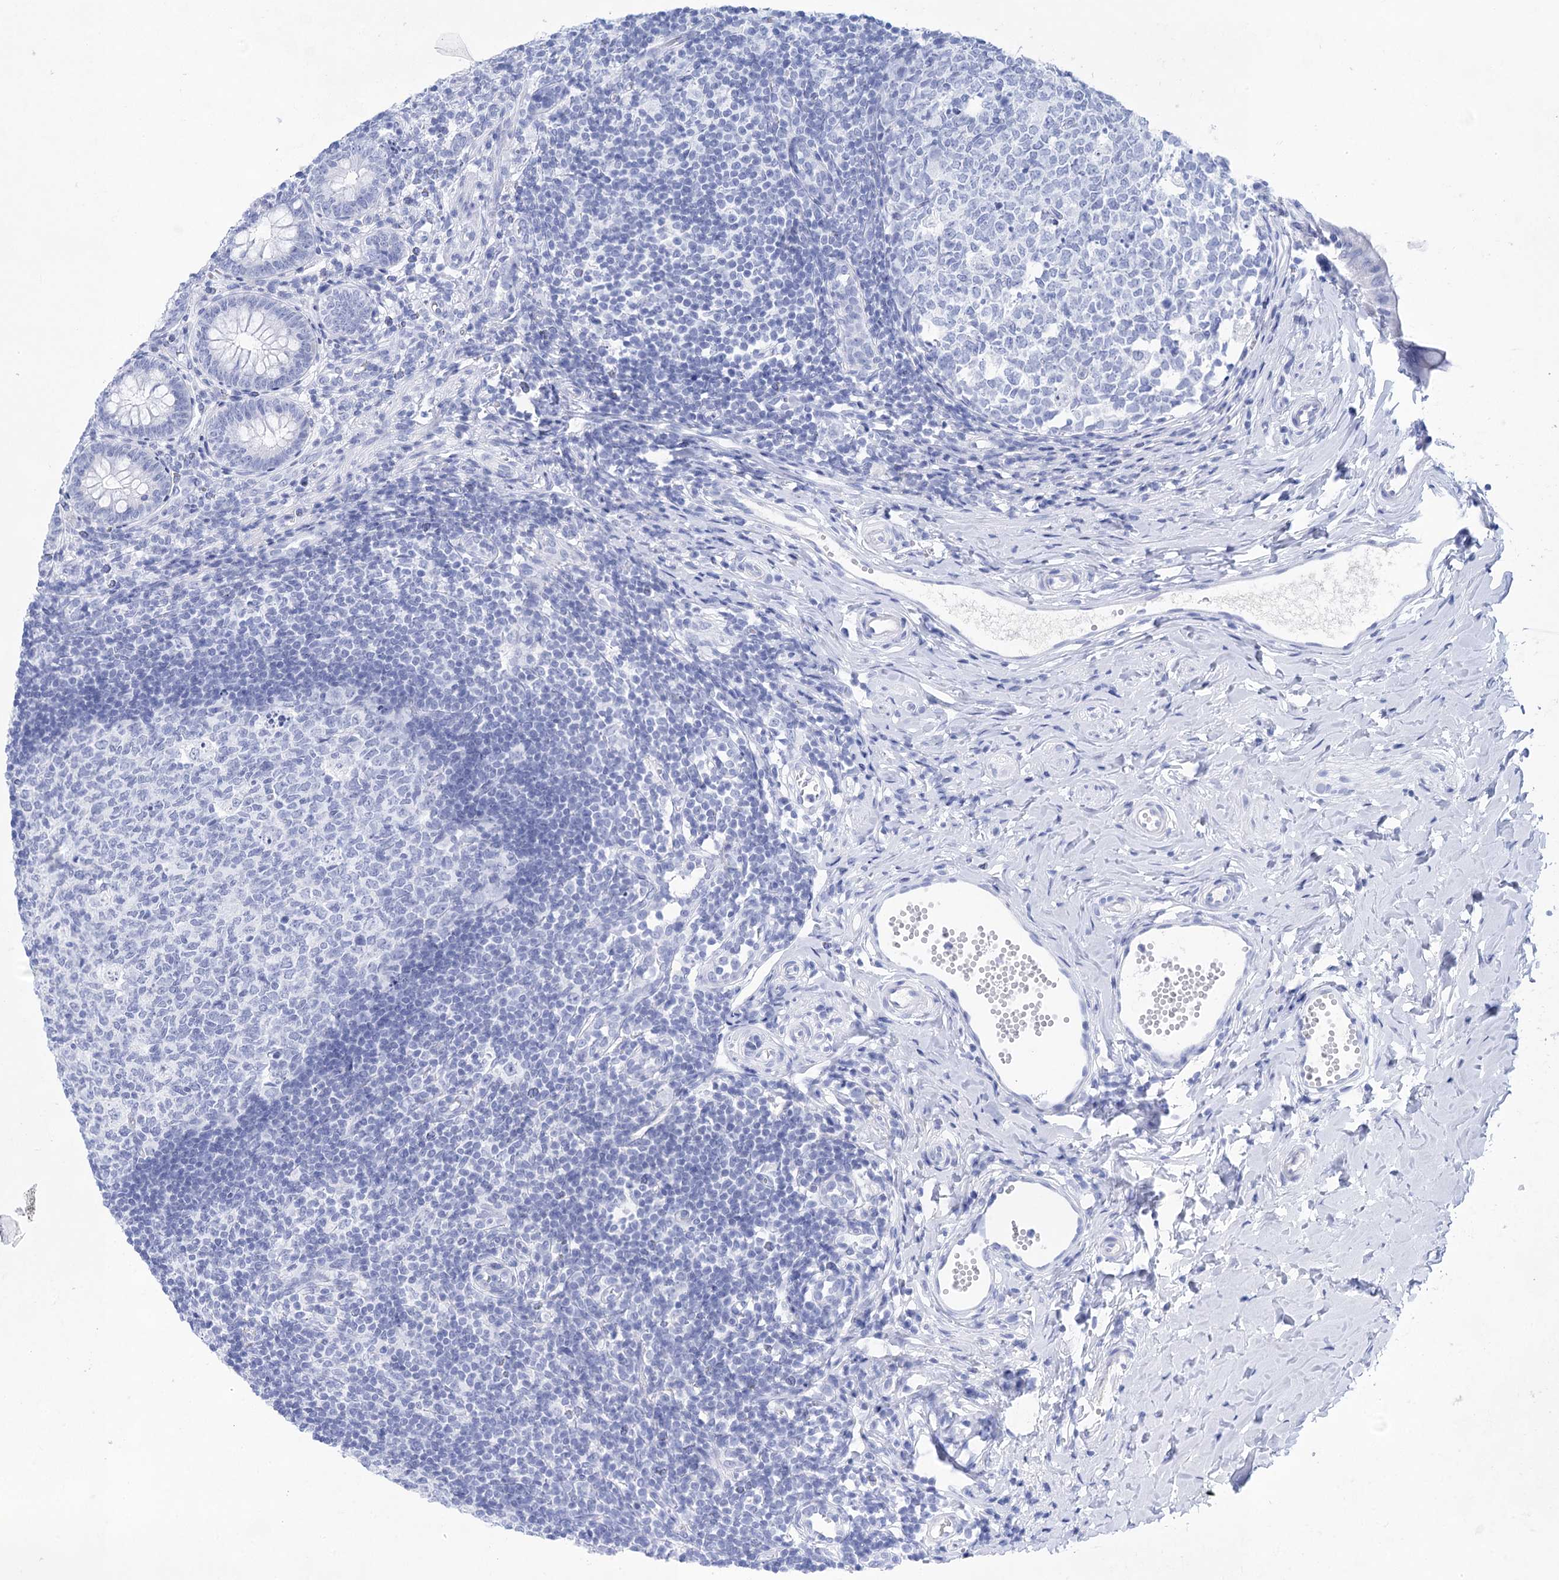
{"staining": {"intensity": "negative", "quantity": "none", "location": "none"}, "tissue": "appendix", "cell_type": "Glandular cells", "image_type": "normal", "snomed": [{"axis": "morphology", "description": "Normal tissue, NOS"}, {"axis": "topography", "description": "Appendix"}], "caption": "Immunohistochemistry (IHC) of normal appendix shows no staining in glandular cells.", "gene": "LALBA", "patient": {"sex": "male", "age": 14}}